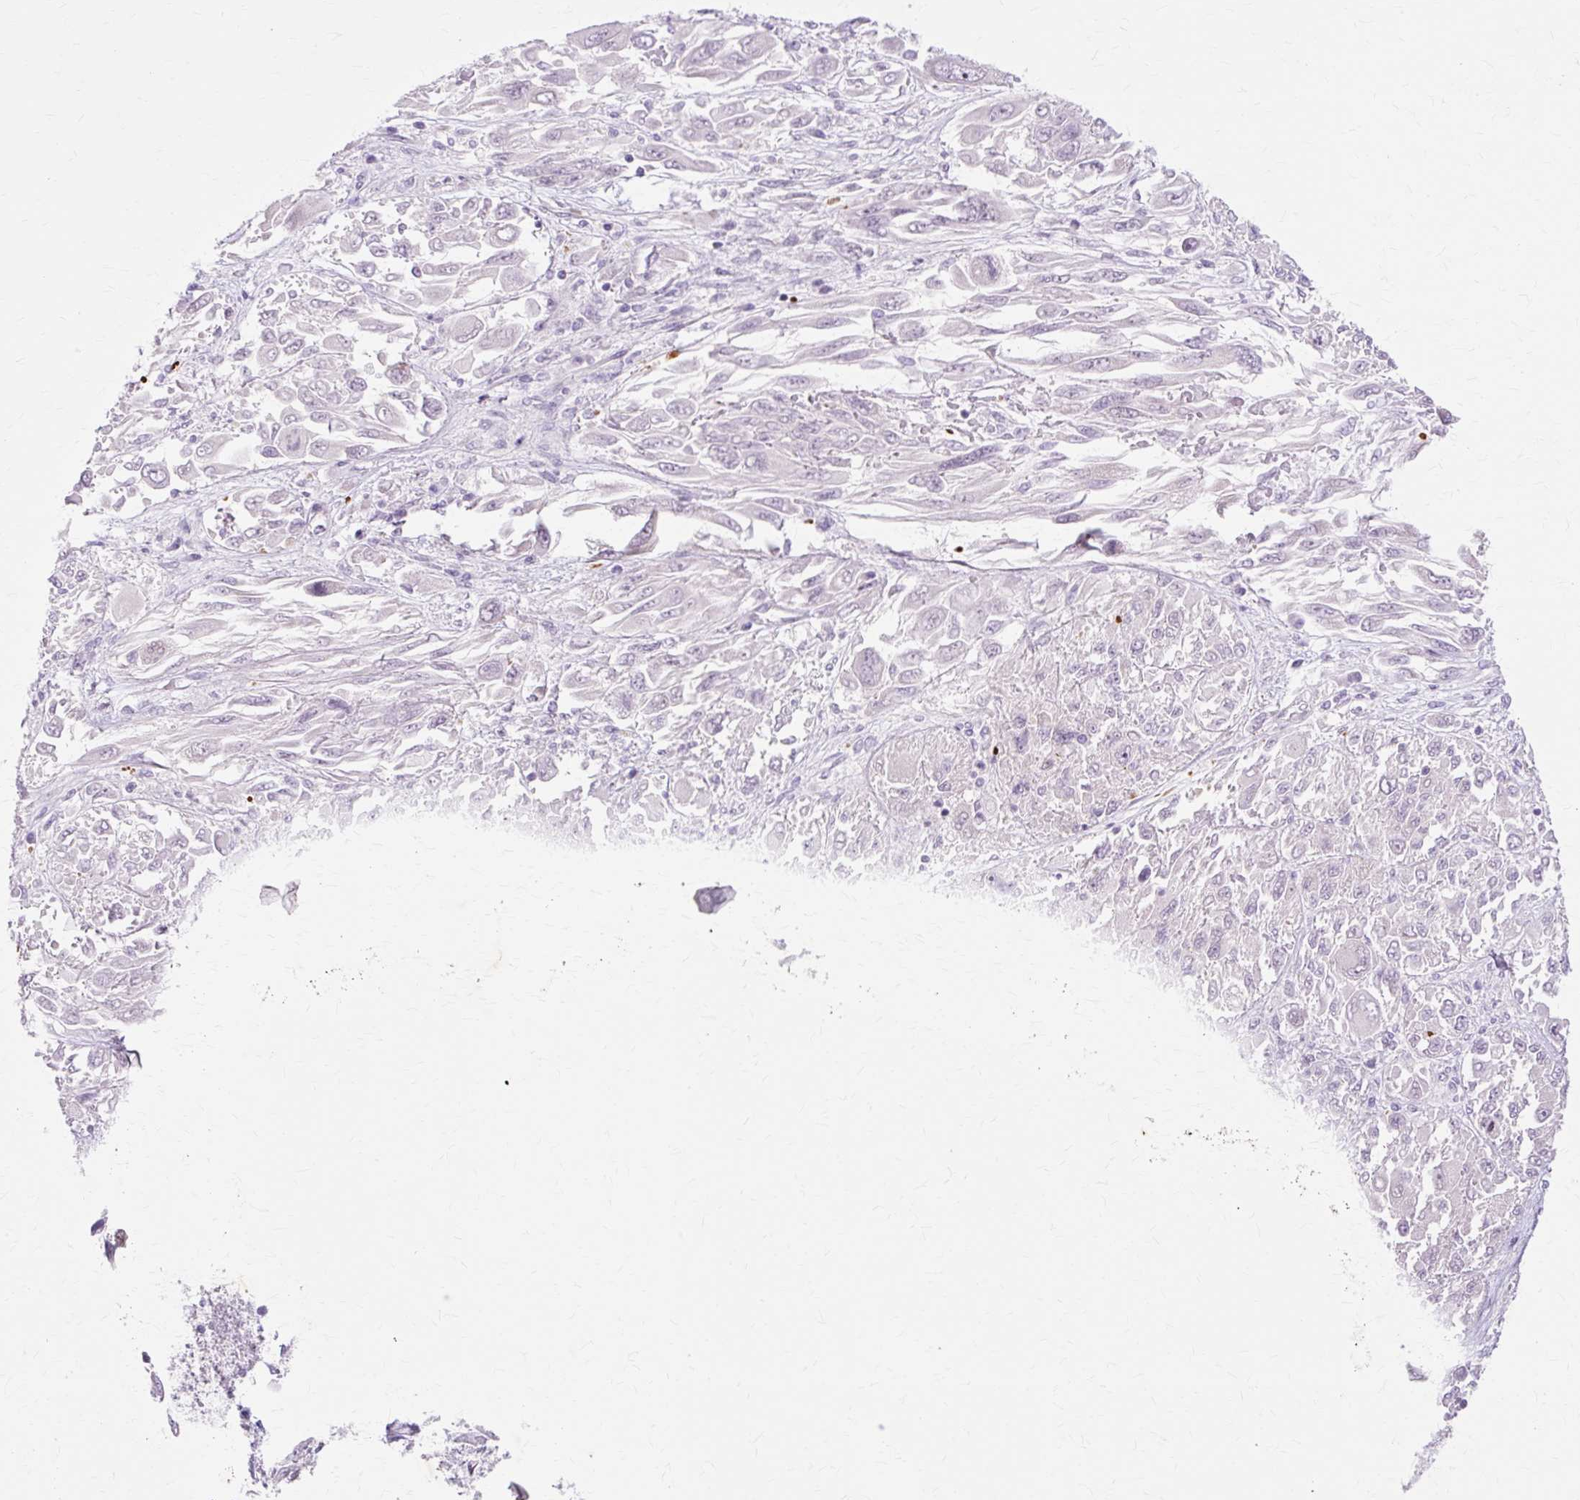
{"staining": {"intensity": "negative", "quantity": "none", "location": "none"}, "tissue": "melanoma", "cell_type": "Tumor cells", "image_type": "cancer", "snomed": [{"axis": "morphology", "description": "Malignant melanoma, NOS"}, {"axis": "topography", "description": "Skin"}], "caption": "Tumor cells show no significant positivity in melanoma.", "gene": "ZNF35", "patient": {"sex": "female", "age": 91}}